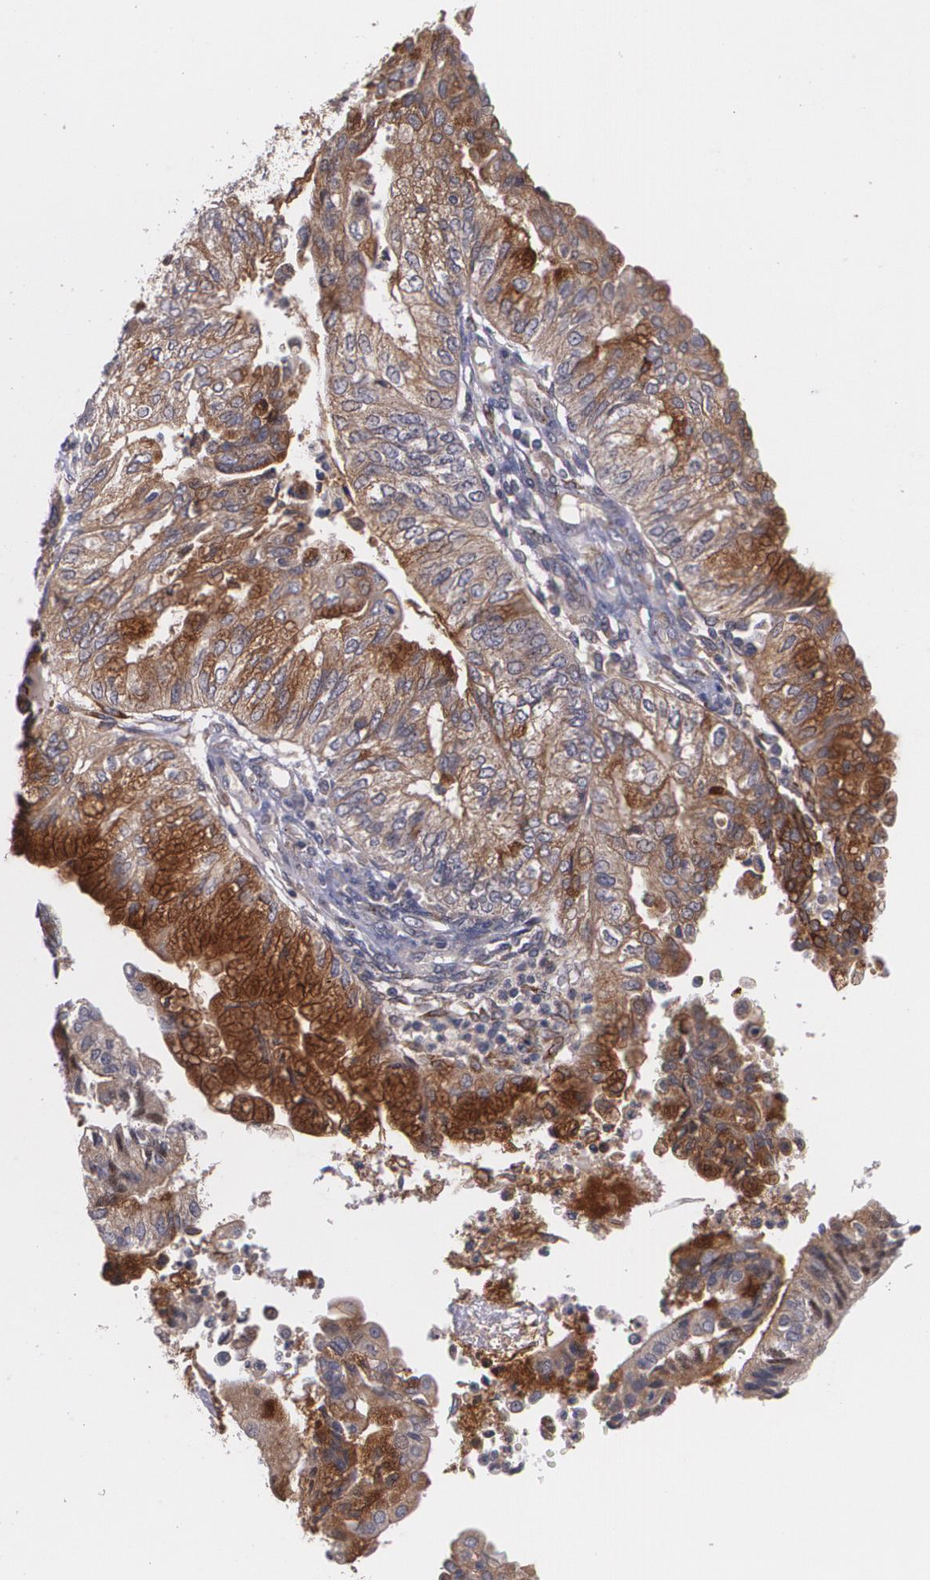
{"staining": {"intensity": "strong", "quantity": "25%-75%", "location": "cytoplasmic/membranous"}, "tissue": "endometrial cancer", "cell_type": "Tumor cells", "image_type": "cancer", "snomed": [{"axis": "morphology", "description": "Adenocarcinoma, NOS"}, {"axis": "topography", "description": "Endometrium"}], "caption": "This photomicrograph reveals endometrial cancer (adenocarcinoma) stained with immunohistochemistry to label a protein in brown. The cytoplasmic/membranous of tumor cells show strong positivity for the protein. Nuclei are counter-stained blue.", "gene": "IFNGR2", "patient": {"sex": "female", "age": 59}}